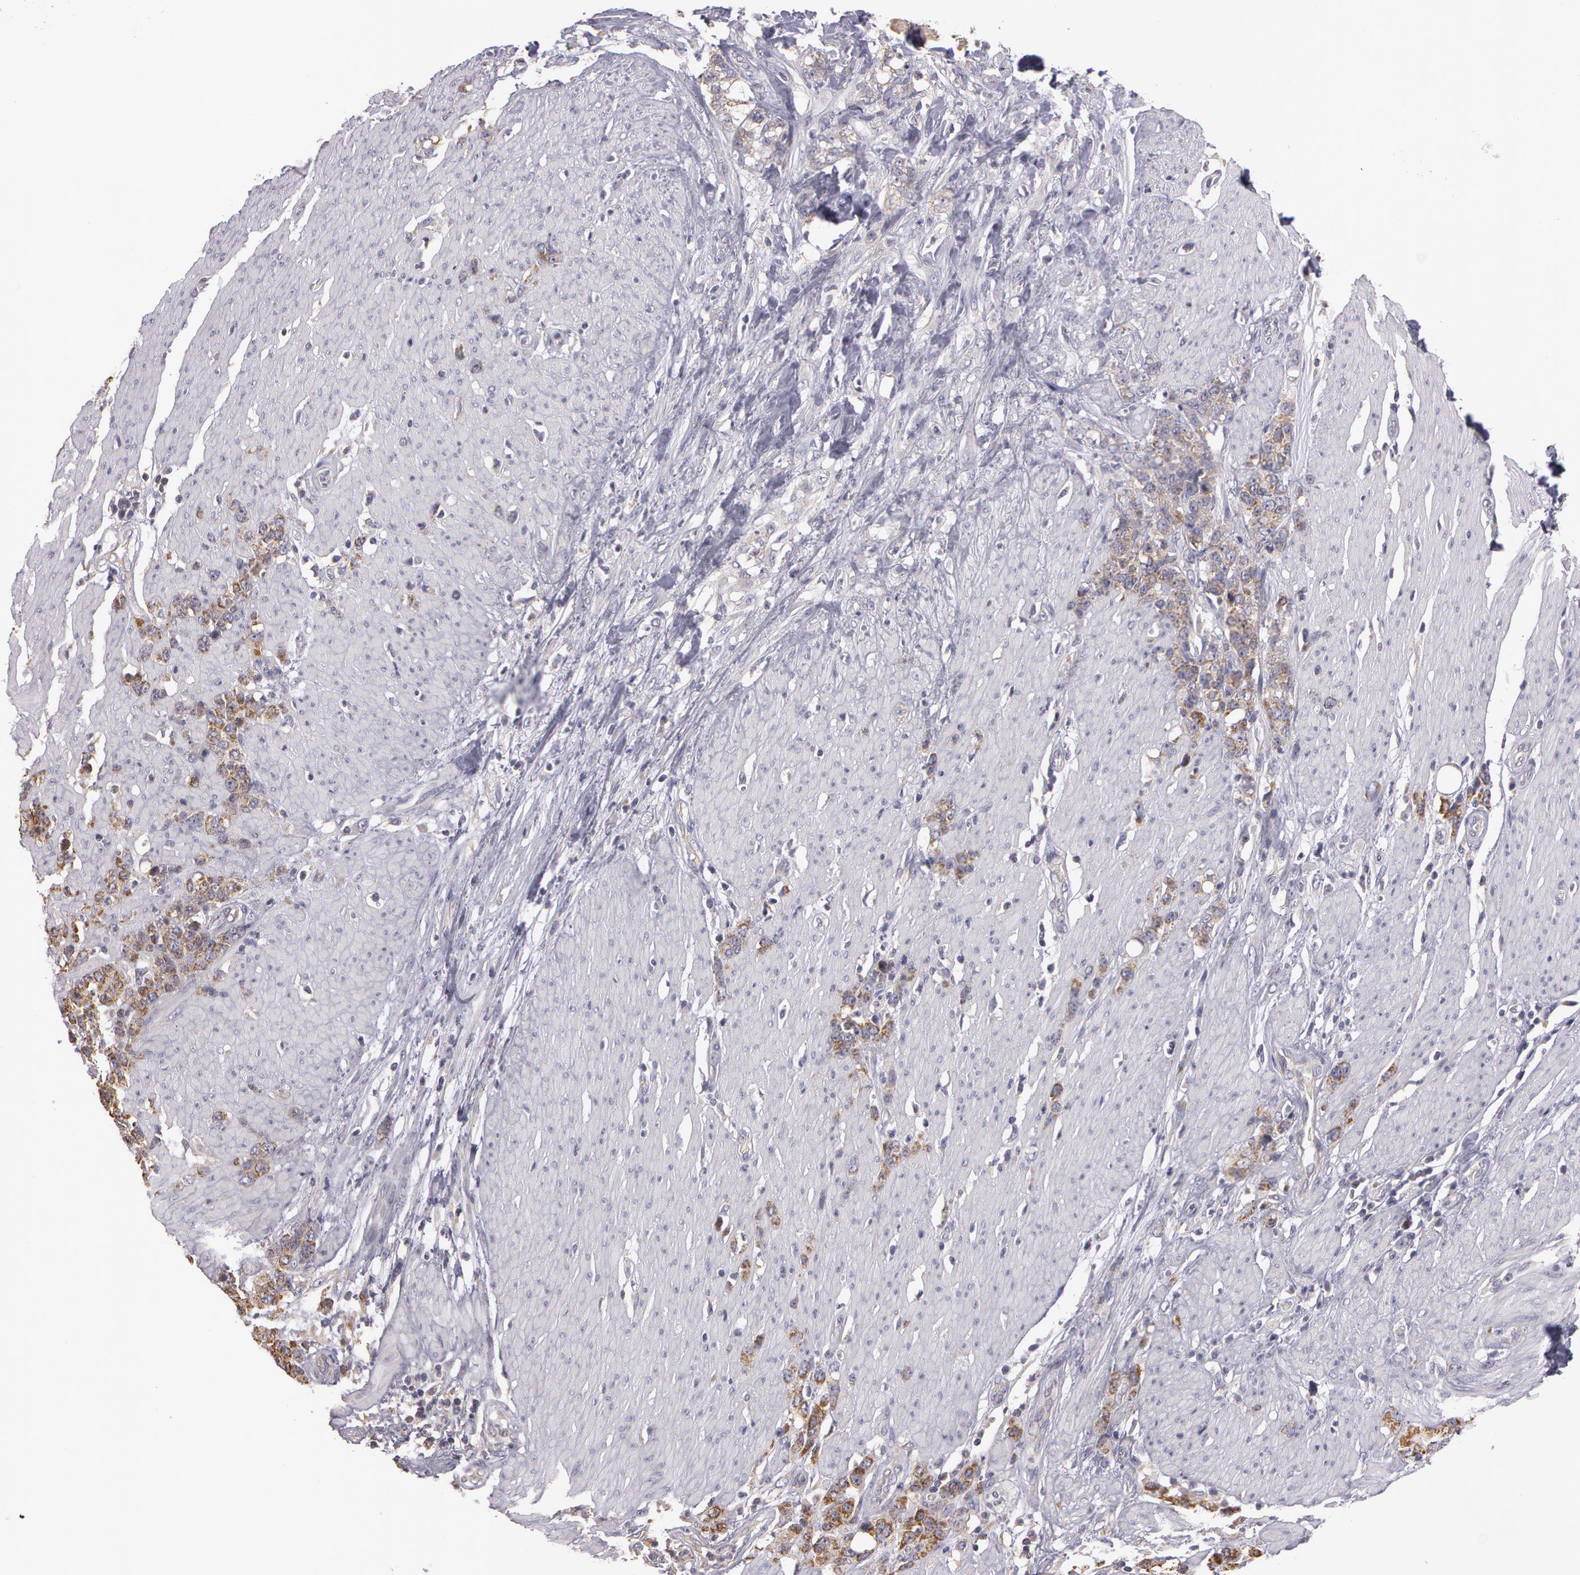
{"staining": {"intensity": "weak", "quantity": "25%-75%", "location": "cytoplasmic/membranous"}, "tissue": "stomach cancer", "cell_type": "Tumor cells", "image_type": "cancer", "snomed": [{"axis": "morphology", "description": "Adenocarcinoma, NOS"}, {"axis": "topography", "description": "Stomach, lower"}], "caption": "Immunohistochemical staining of human stomach cancer (adenocarcinoma) reveals low levels of weak cytoplasmic/membranous expression in about 25%-75% of tumor cells.", "gene": "NEK9", "patient": {"sex": "male", "age": 88}}